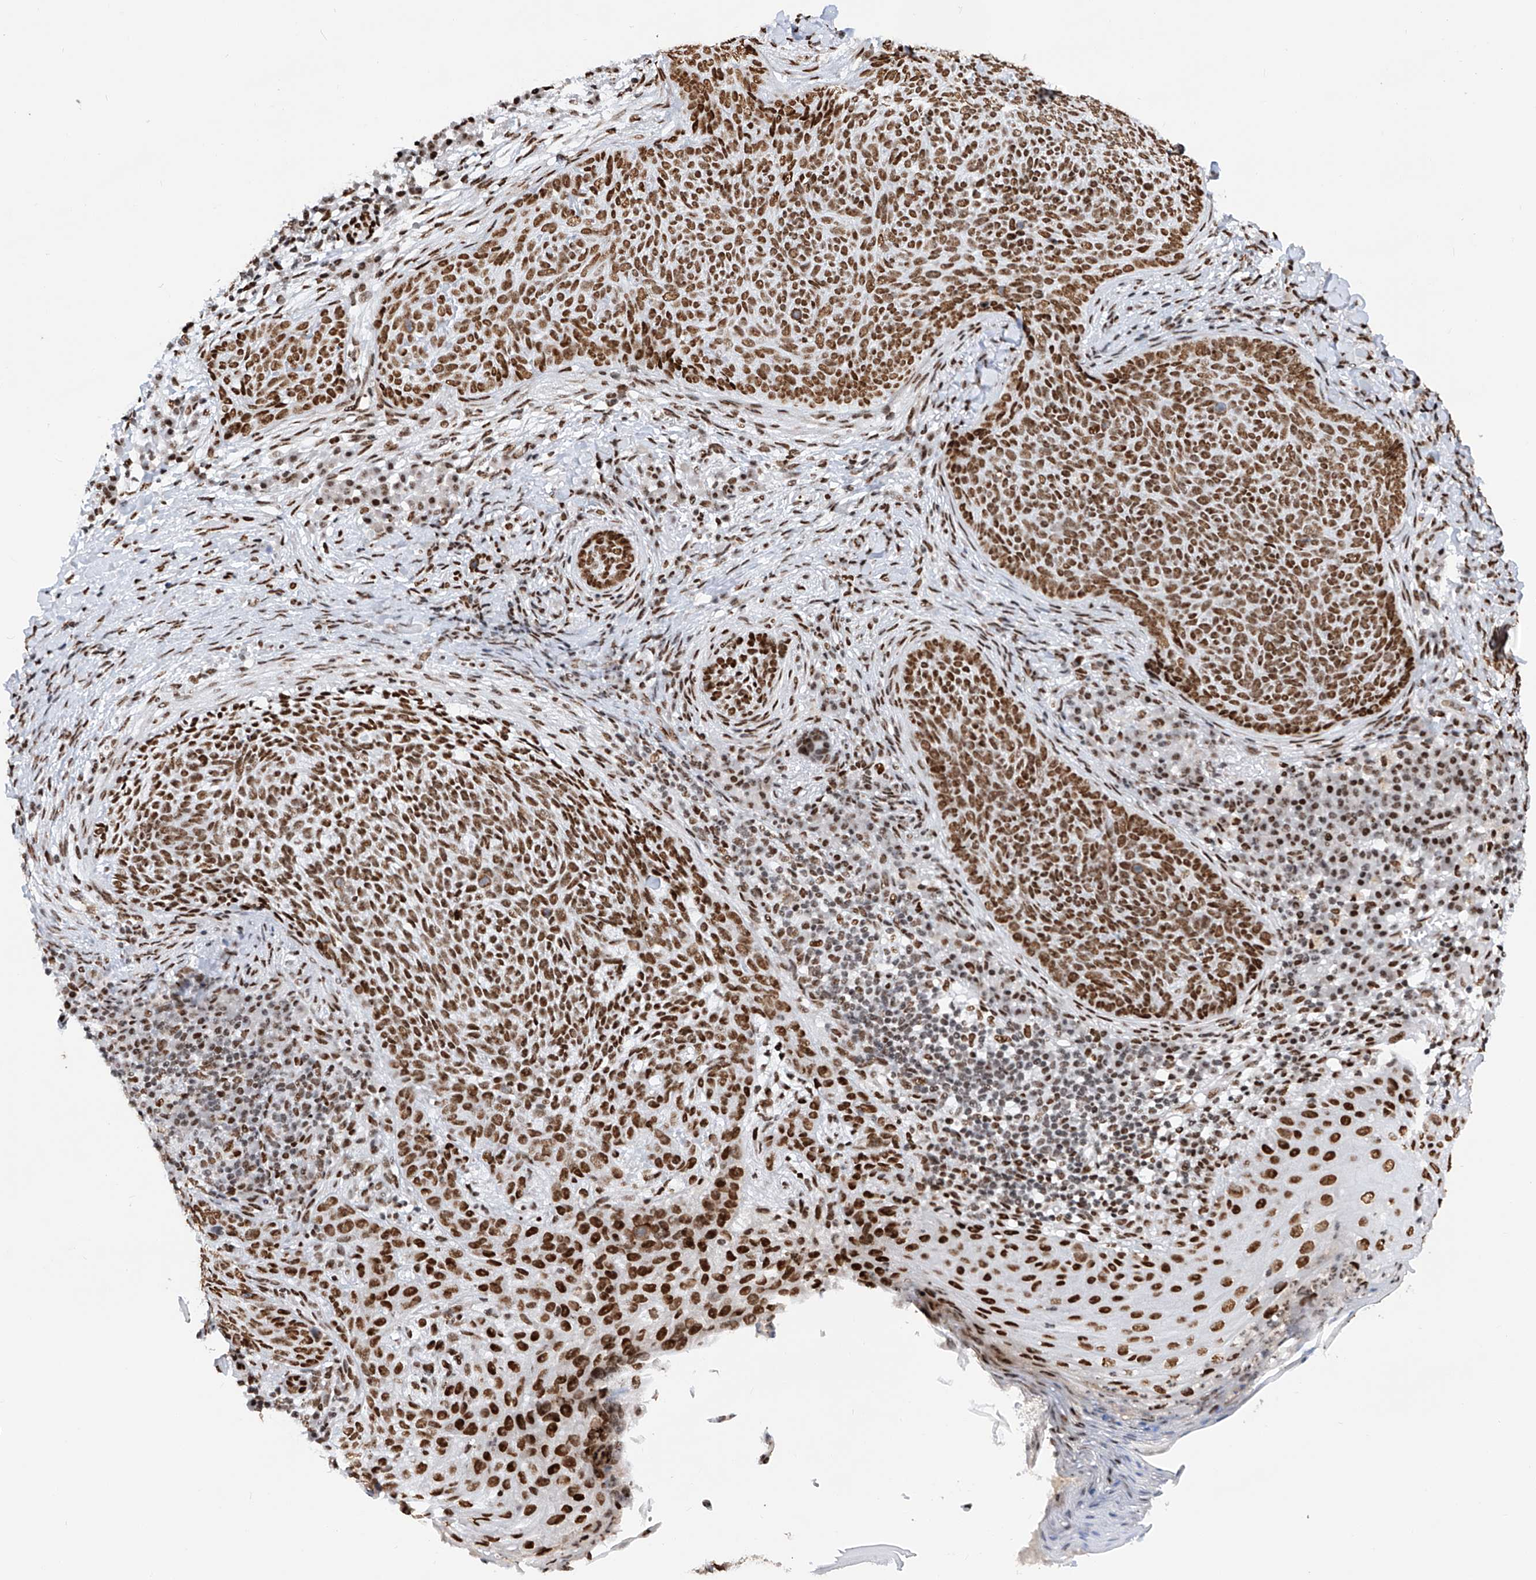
{"staining": {"intensity": "strong", "quantity": ">75%", "location": "nuclear"}, "tissue": "skin cancer", "cell_type": "Tumor cells", "image_type": "cancer", "snomed": [{"axis": "morphology", "description": "Basal cell carcinoma"}, {"axis": "topography", "description": "Skin"}], "caption": "Tumor cells reveal strong nuclear positivity in approximately >75% of cells in skin cancer.", "gene": "SRSF6", "patient": {"sex": "male", "age": 85}}